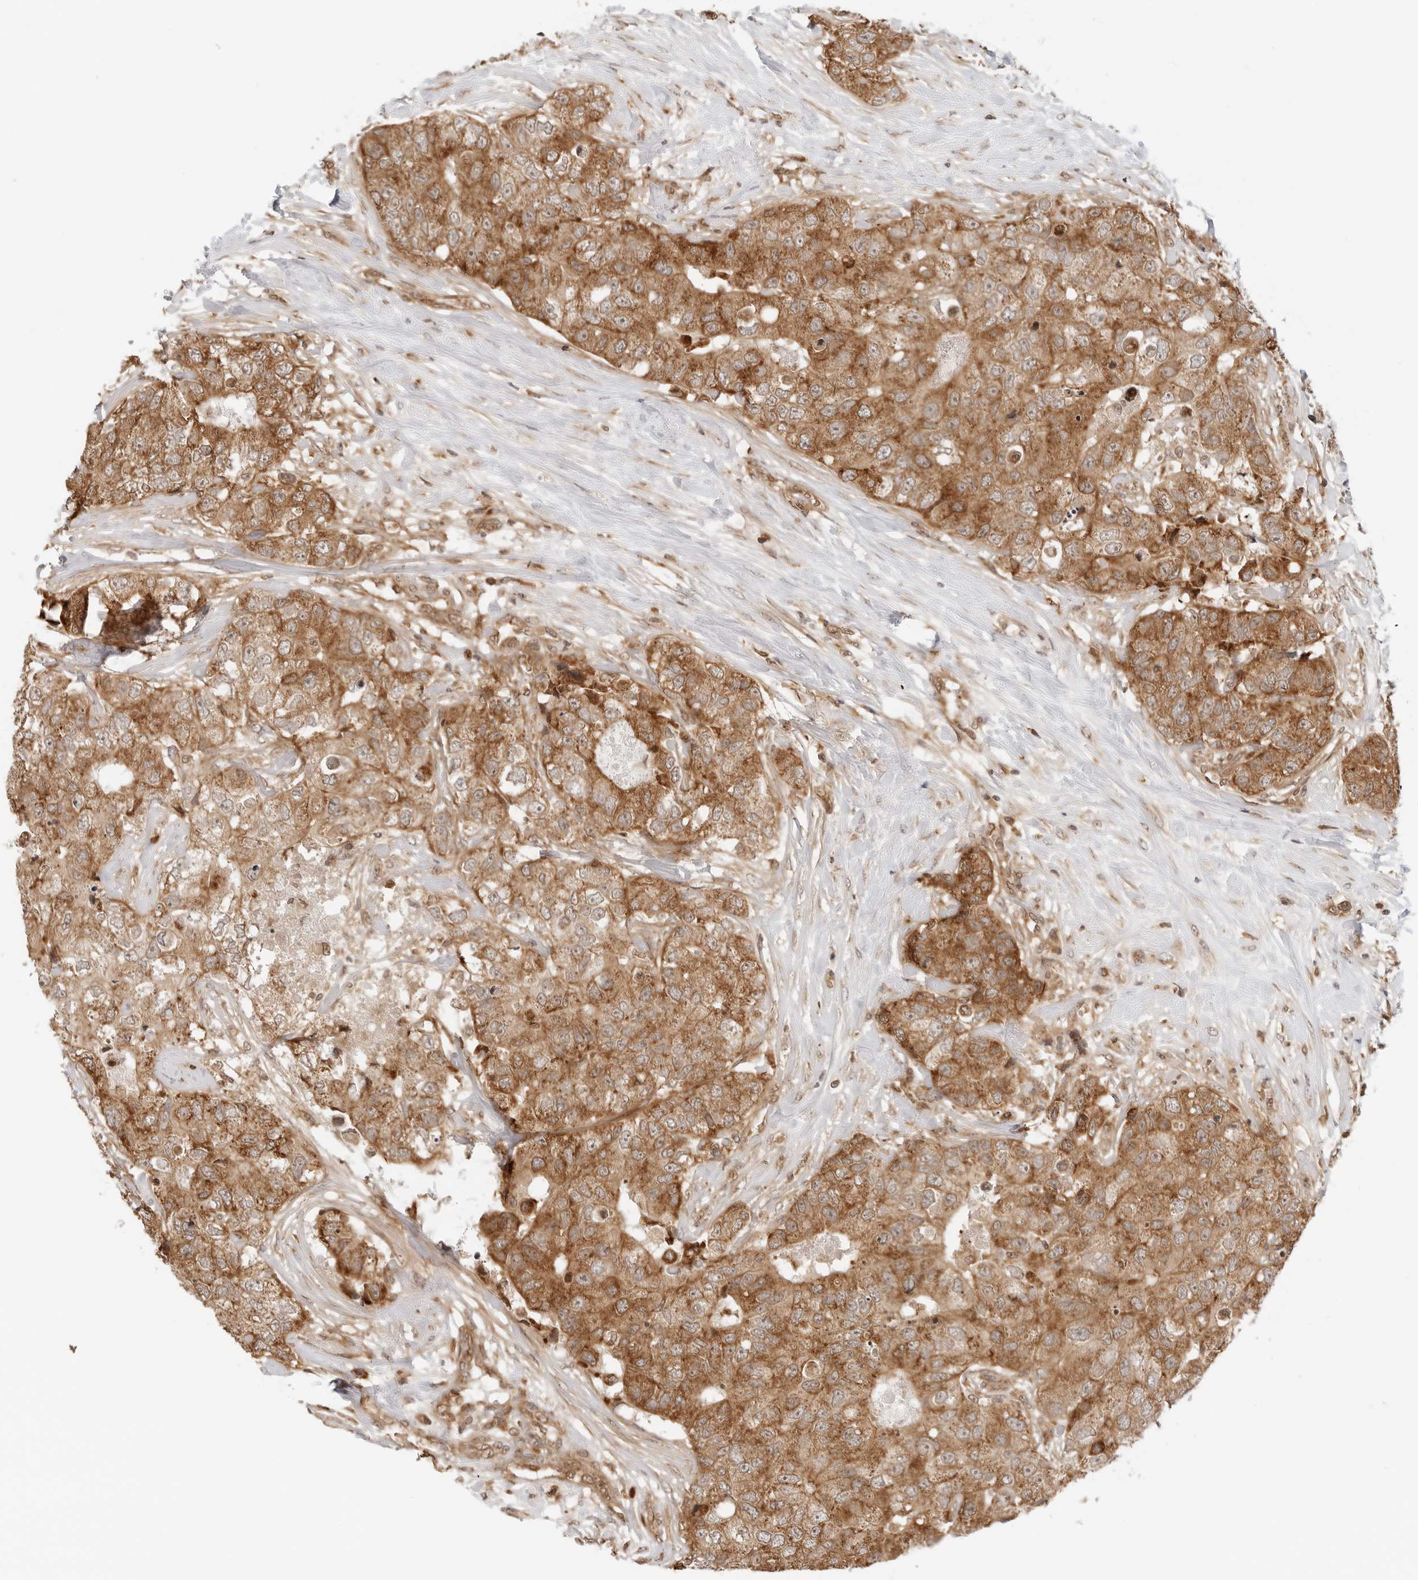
{"staining": {"intensity": "moderate", "quantity": ">75%", "location": "cytoplasmic/membranous"}, "tissue": "breast cancer", "cell_type": "Tumor cells", "image_type": "cancer", "snomed": [{"axis": "morphology", "description": "Duct carcinoma"}, {"axis": "topography", "description": "Breast"}], "caption": "Moderate cytoplasmic/membranous positivity for a protein is identified in approximately >75% of tumor cells of breast cancer (invasive ductal carcinoma) using IHC.", "gene": "RC3H1", "patient": {"sex": "female", "age": 62}}